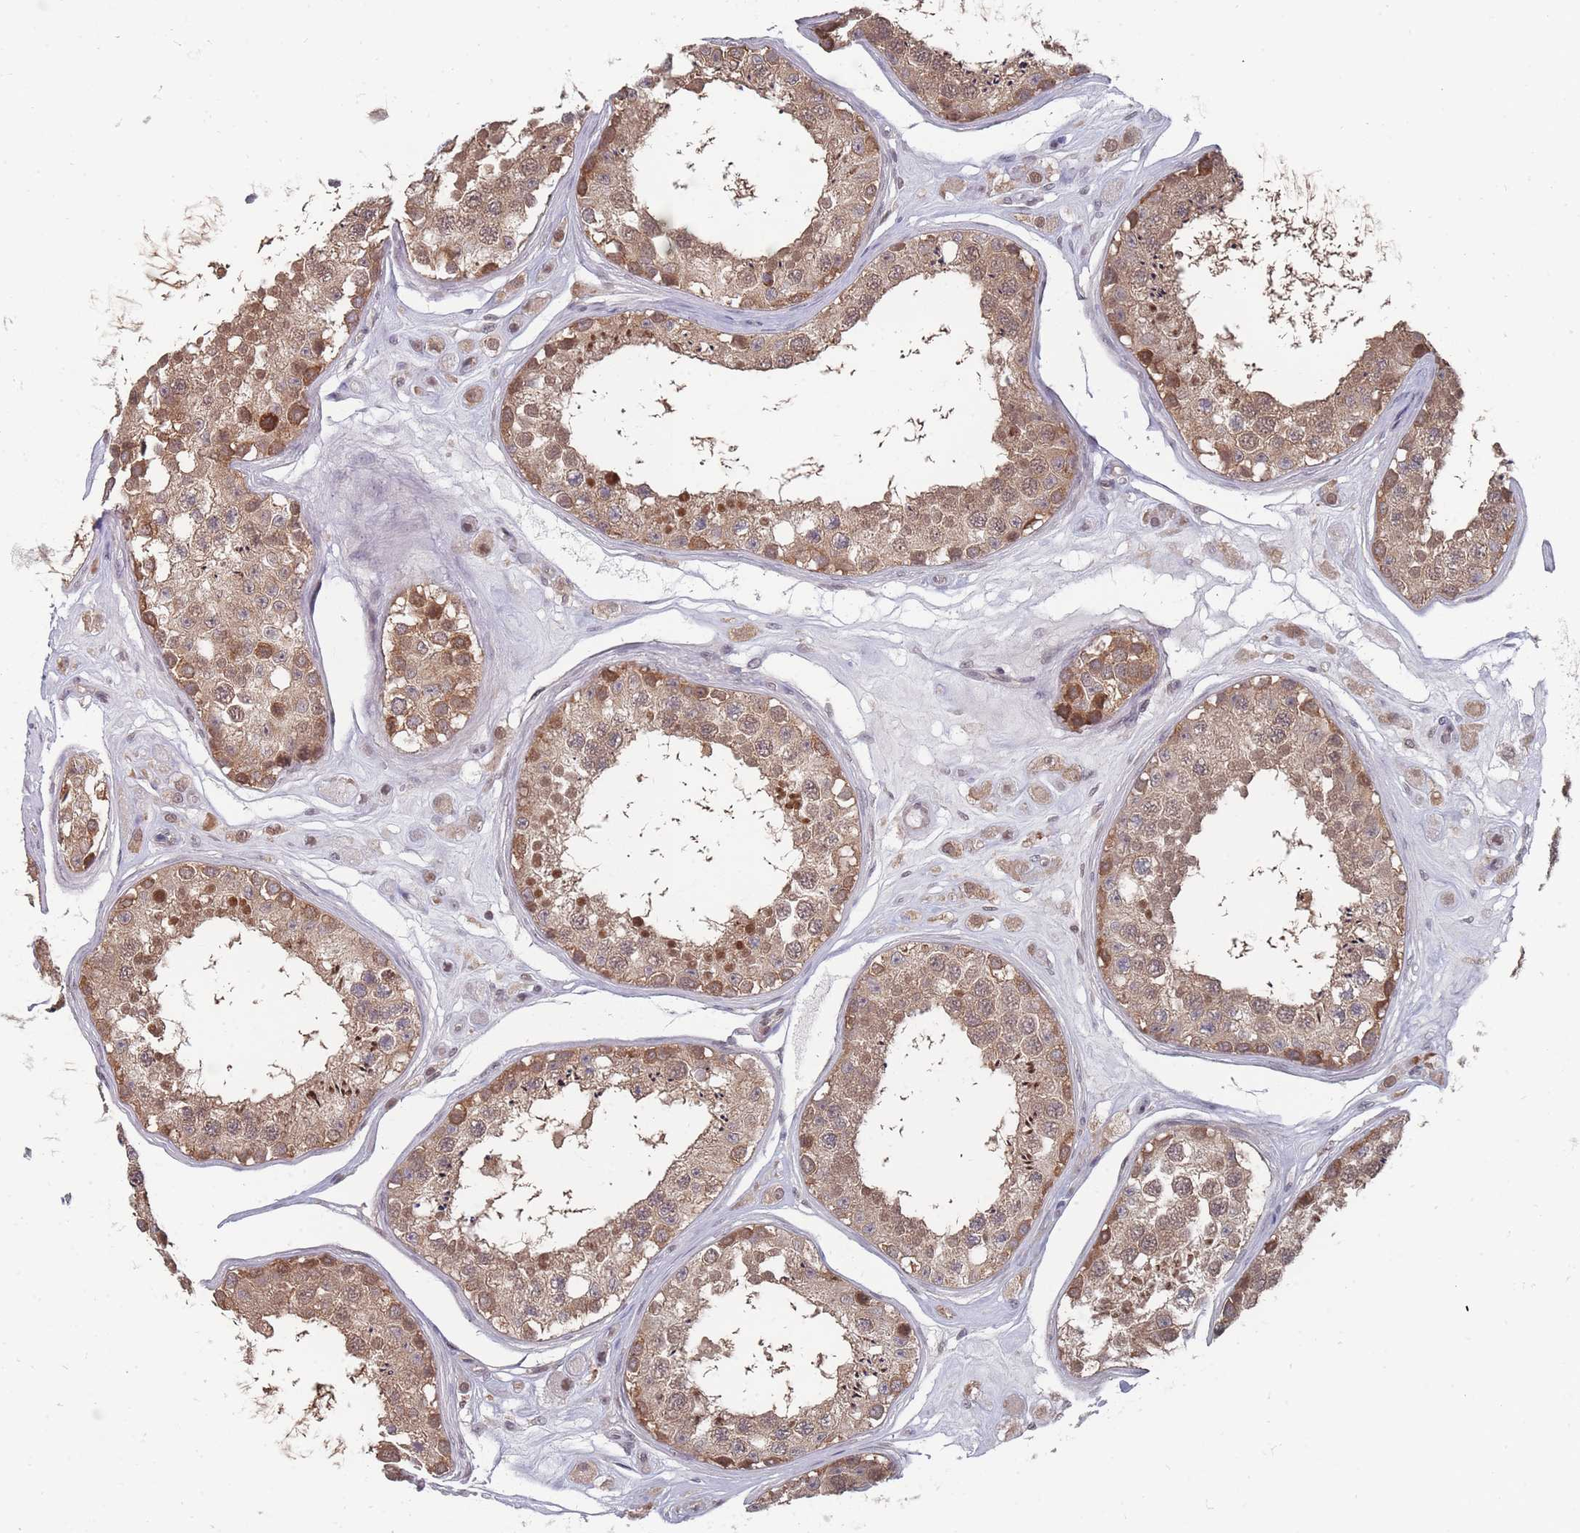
{"staining": {"intensity": "moderate", "quantity": ">75%", "location": "cytoplasmic/membranous,nuclear"}, "tissue": "testis", "cell_type": "Cells in seminiferous ducts", "image_type": "normal", "snomed": [{"axis": "morphology", "description": "Normal tissue, NOS"}, {"axis": "topography", "description": "Testis"}], "caption": "This micrograph demonstrates immunohistochemistry (IHC) staining of unremarkable testis, with medium moderate cytoplasmic/membranous,nuclear expression in approximately >75% of cells in seminiferous ducts.", "gene": "NKD1", "patient": {"sex": "male", "age": 25}}